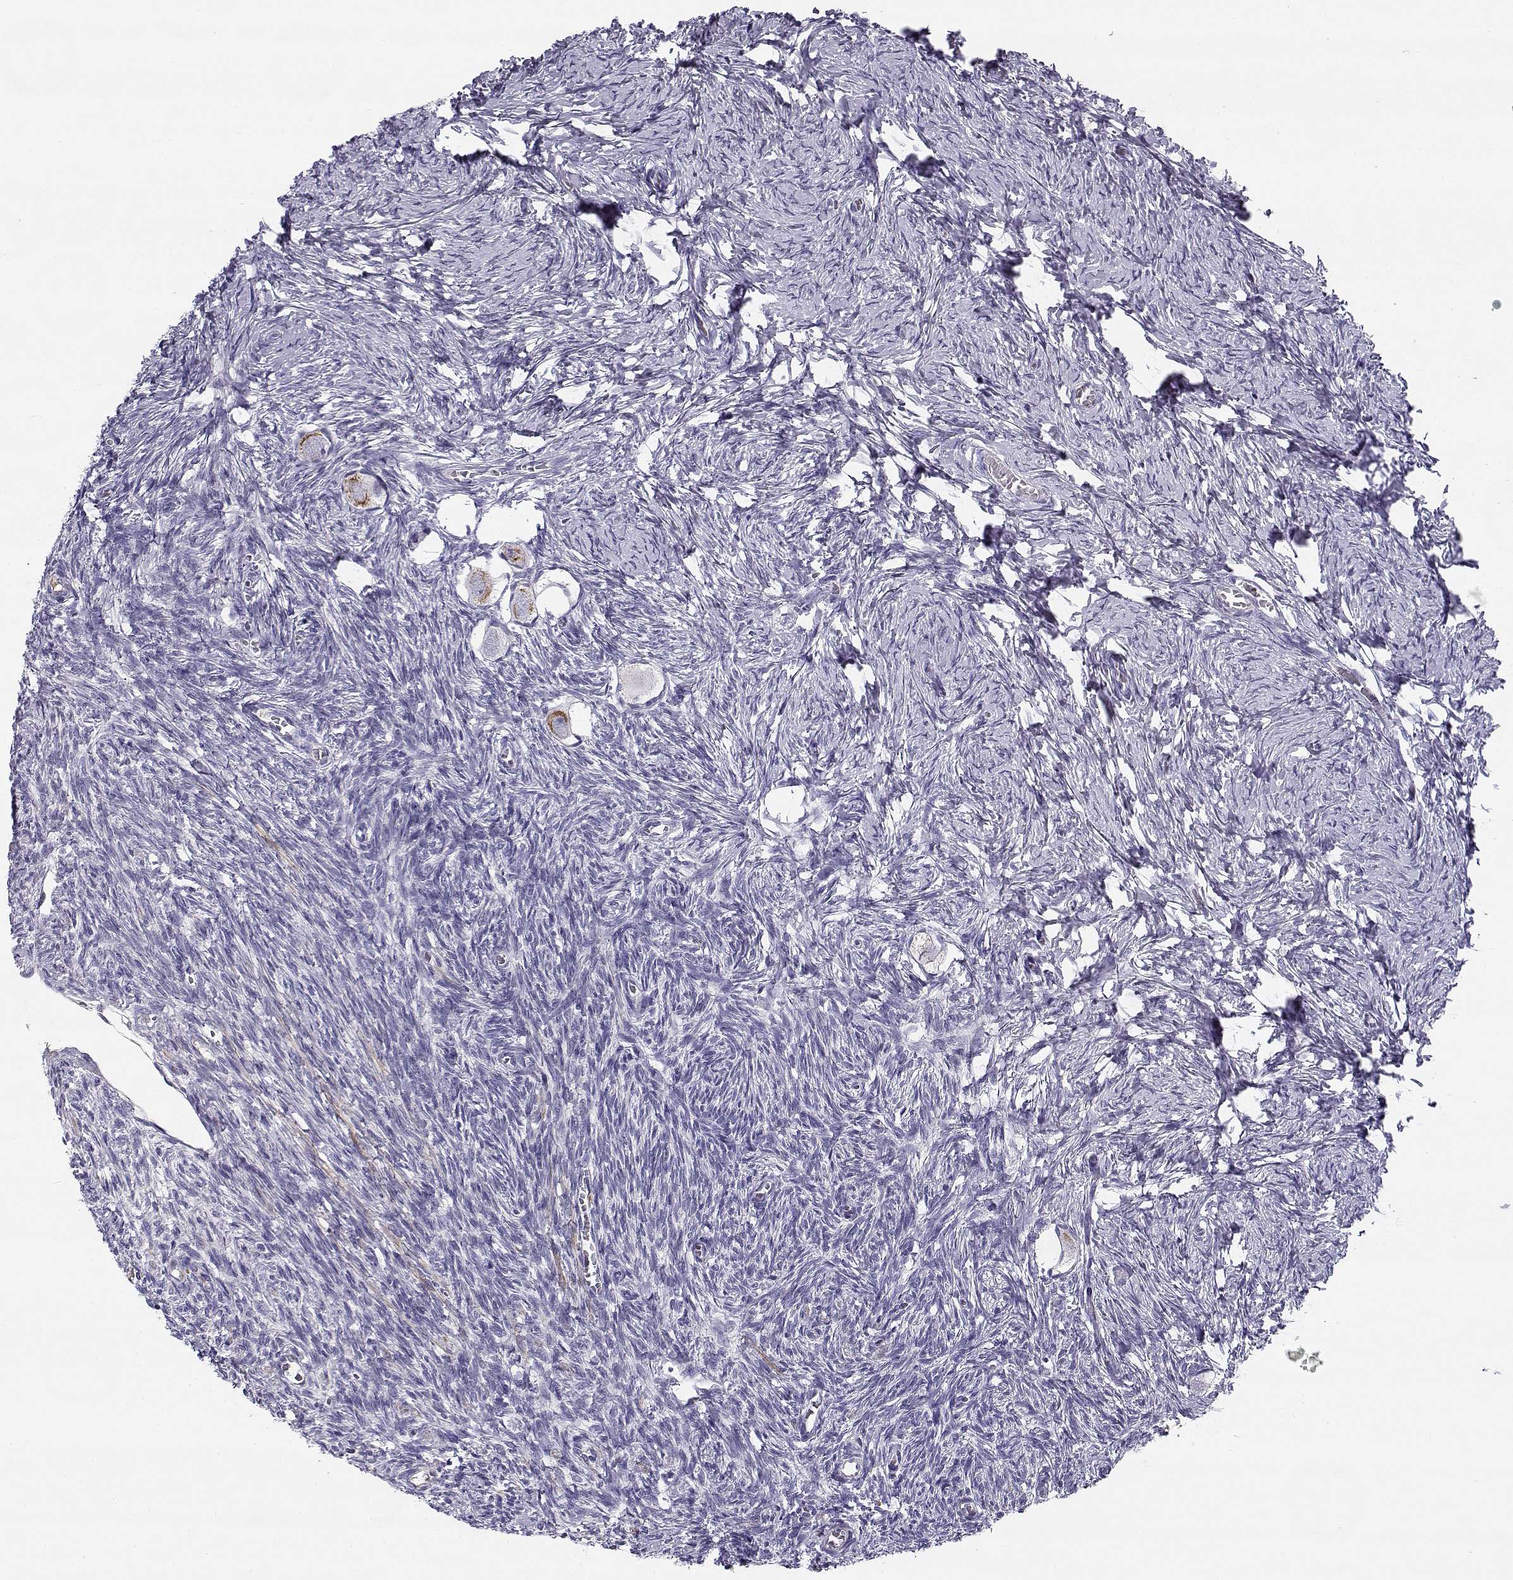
{"staining": {"intensity": "moderate", "quantity": "<25%", "location": "cytoplasmic/membranous"}, "tissue": "ovary", "cell_type": "Follicle cells", "image_type": "normal", "snomed": [{"axis": "morphology", "description": "Normal tissue, NOS"}, {"axis": "topography", "description": "Ovary"}], "caption": "Ovary stained for a protein (brown) displays moderate cytoplasmic/membranous positive positivity in approximately <25% of follicle cells.", "gene": "CREB3L3", "patient": {"sex": "female", "age": 27}}